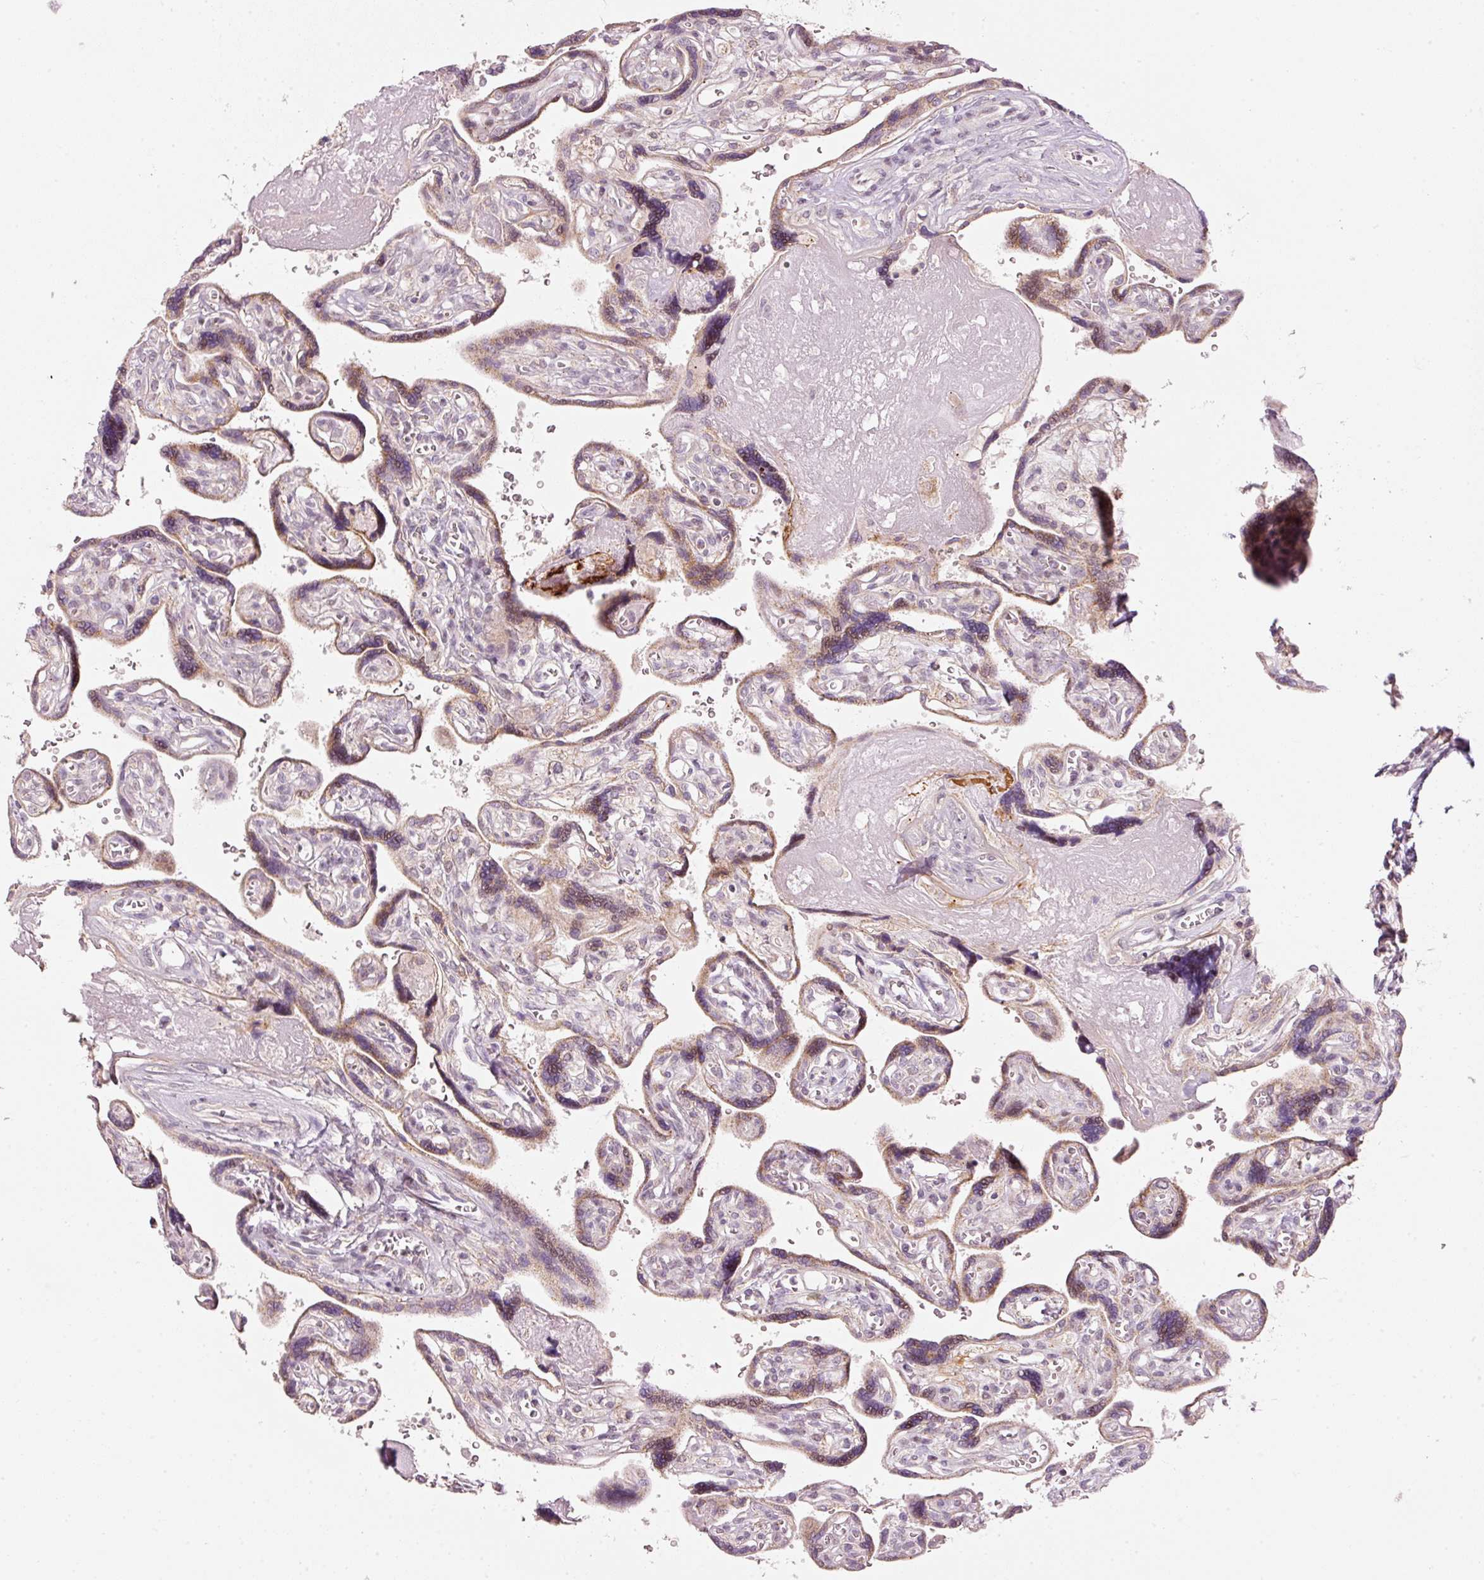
{"staining": {"intensity": "moderate", "quantity": "25%-75%", "location": "cytoplasmic/membranous"}, "tissue": "placenta", "cell_type": "Decidual cells", "image_type": "normal", "snomed": [{"axis": "morphology", "description": "Normal tissue, NOS"}, {"axis": "topography", "description": "Placenta"}], "caption": "Immunohistochemistry micrograph of normal placenta: human placenta stained using IHC shows medium levels of moderate protein expression localized specifically in the cytoplasmic/membranous of decidual cells, appearing as a cytoplasmic/membranous brown color.", "gene": "TOB2", "patient": {"sex": "female", "age": 39}}